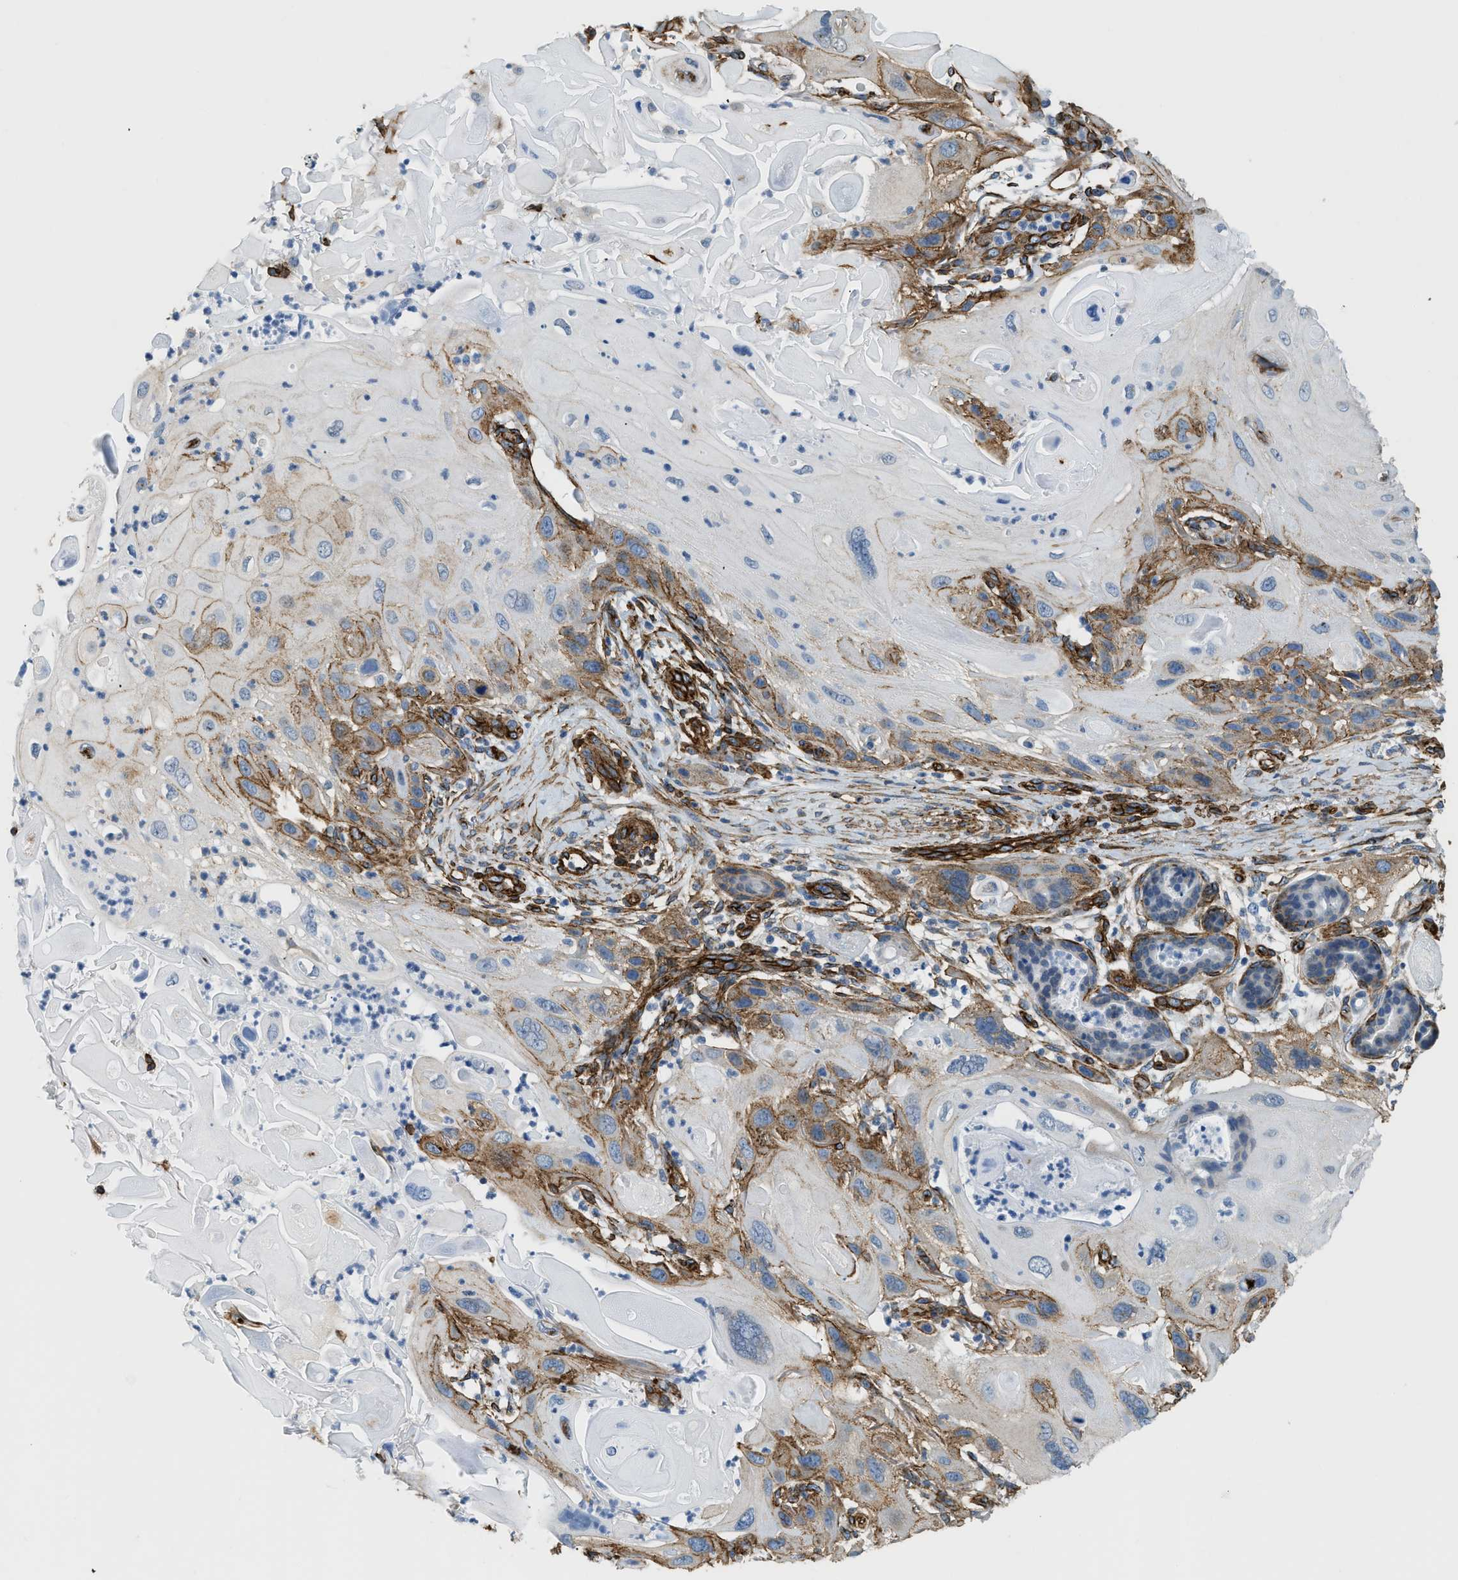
{"staining": {"intensity": "moderate", "quantity": "25%-75%", "location": "cytoplasmic/membranous"}, "tissue": "skin cancer", "cell_type": "Tumor cells", "image_type": "cancer", "snomed": [{"axis": "morphology", "description": "Squamous cell carcinoma, NOS"}, {"axis": "topography", "description": "Skin"}], "caption": "Protein staining by IHC shows moderate cytoplasmic/membranous staining in approximately 25%-75% of tumor cells in squamous cell carcinoma (skin).", "gene": "TMEM43", "patient": {"sex": "female", "age": 77}}